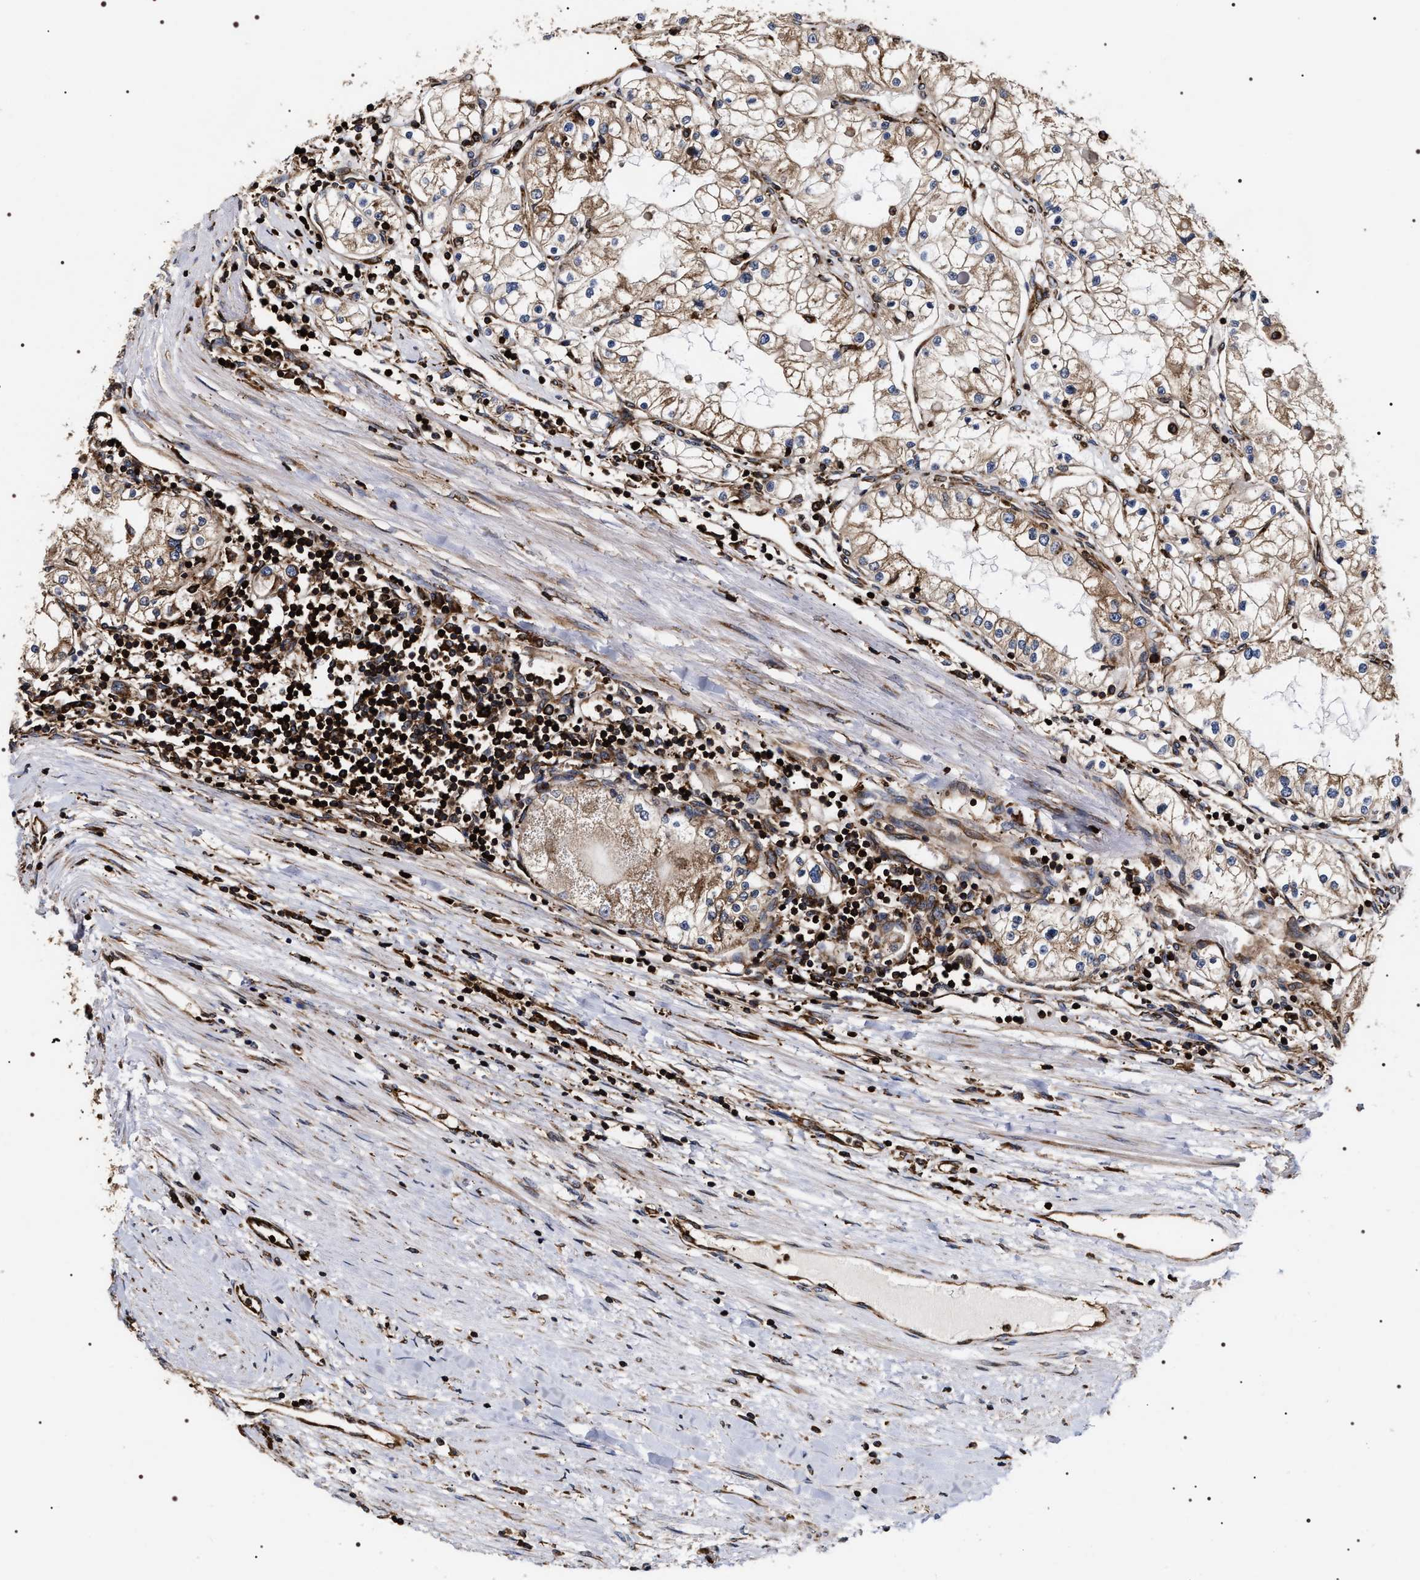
{"staining": {"intensity": "moderate", "quantity": ">75%", "location": "cytoplasmic/membranous"}, "tissue": "renal cancer", "cell_type": "Tumor cells", "image_type": "cancer", "snomed": [{"axis": "morphology", "description": "Adenocarcinoma, NOS"}, {"axis": "topography", "description": "Kidney"}], "caption": "Moderate cytoplasmic/membranous positivity for a protein is seen in approximately >75% of tumor cells of renal cancer (adenocarcinoma) using immunohistochemistry.", "gene": "SERBP1", "patient": {"sex": "male", "age": 68}}